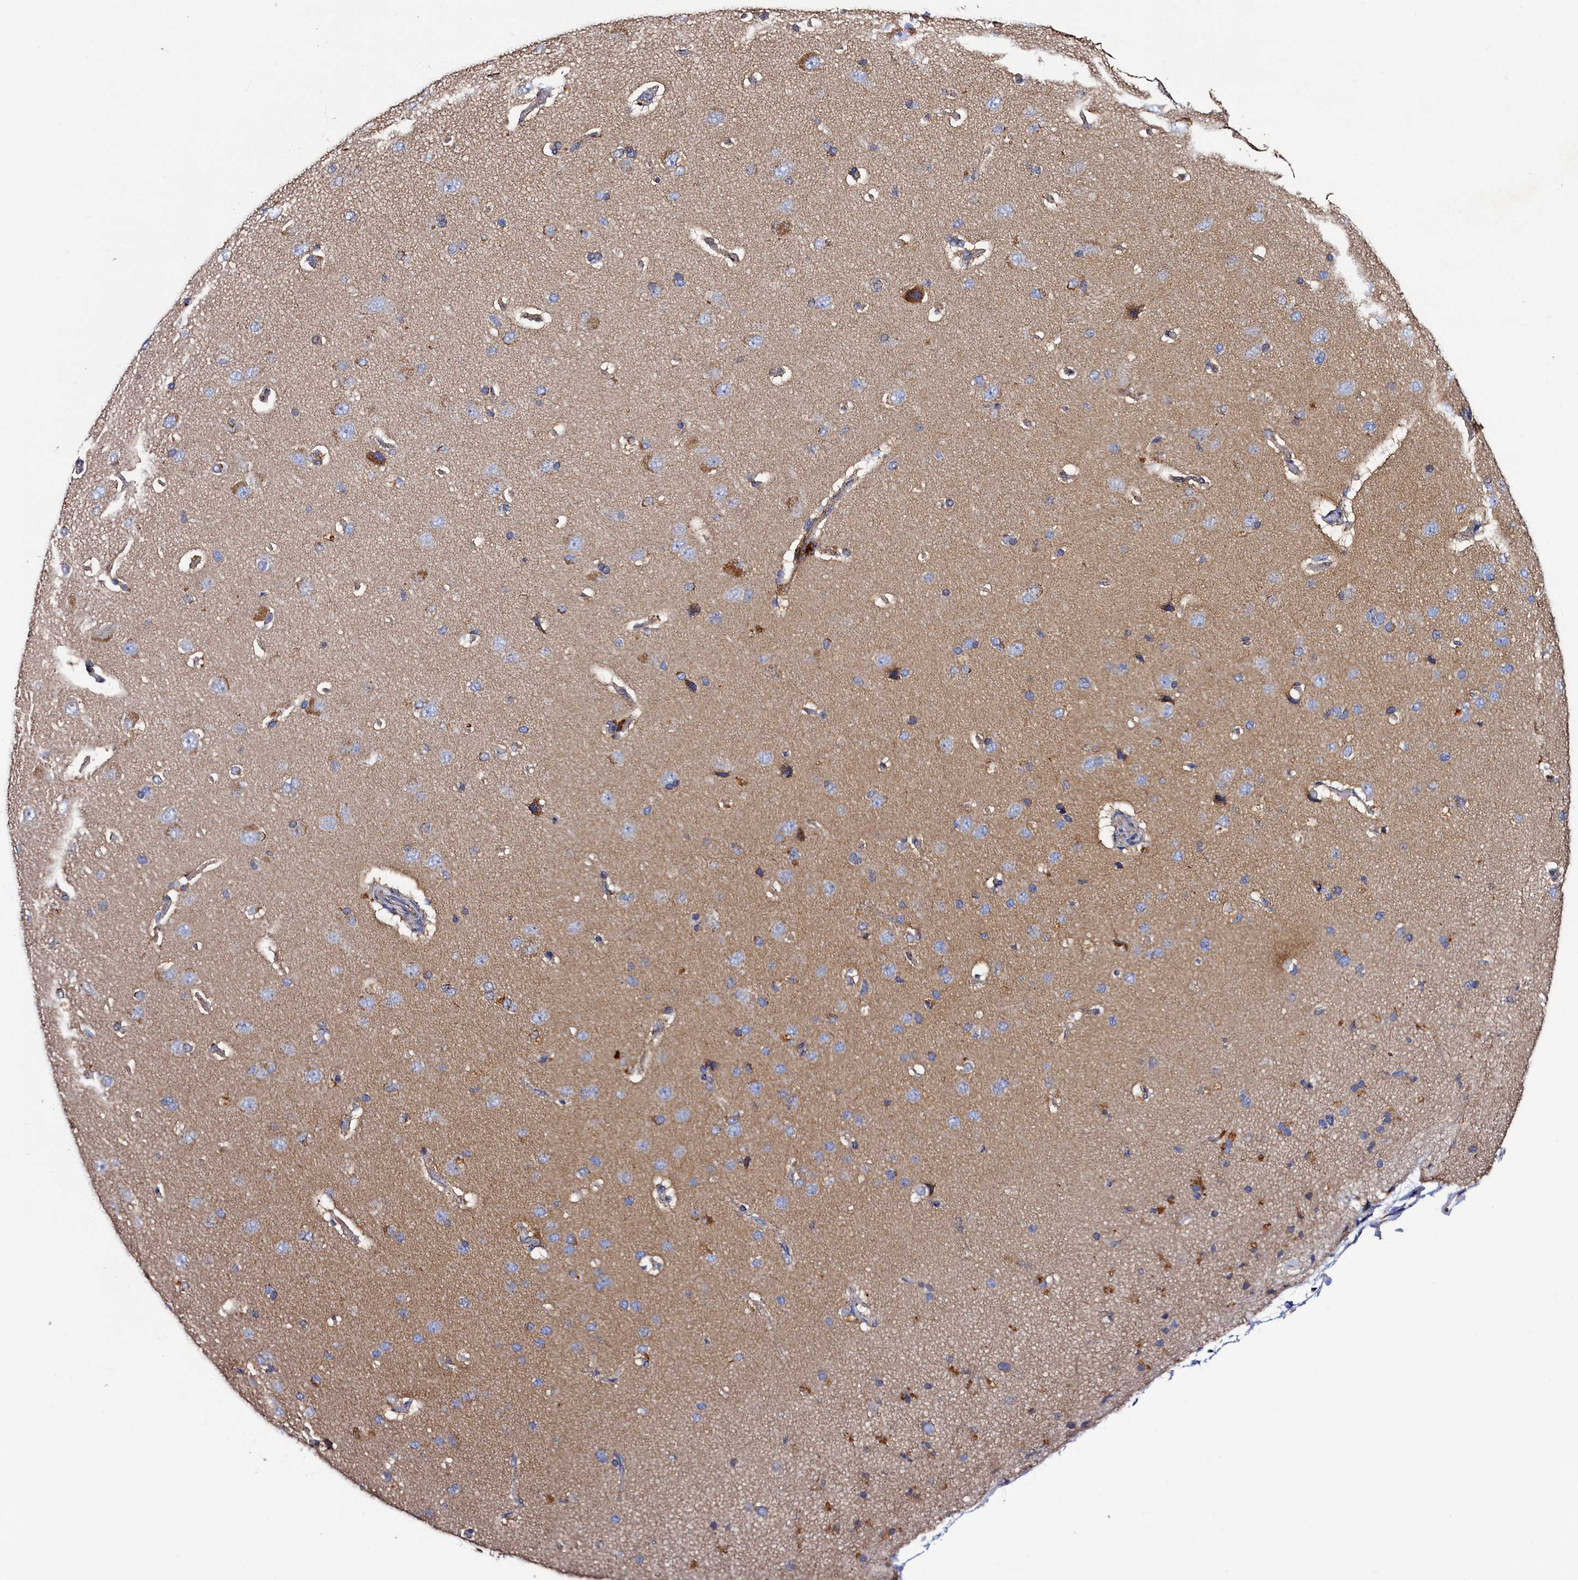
{"staining": {"intensity": "moderate", "quantity": "25%-75%", "location": "cytoplasmic/membranous"}, "tissue": "cerebral cortex", "cell_type": "Endothelial cells", "image_type": "normal", "snomed": [{"axis": "morphology", "description": "Normal tissue, NOS"}, {"axis": "topography", "description": "Cerebral cortex"}], "caption": "The photomicrograph exhibits staining of unremarkable cerebral cortex, revealing moderate cytoplasmic/membranous protein expression (brown color) within endothelial cells.", "gene": "TK2", "patient": {"sex": "male", "age": 62}}